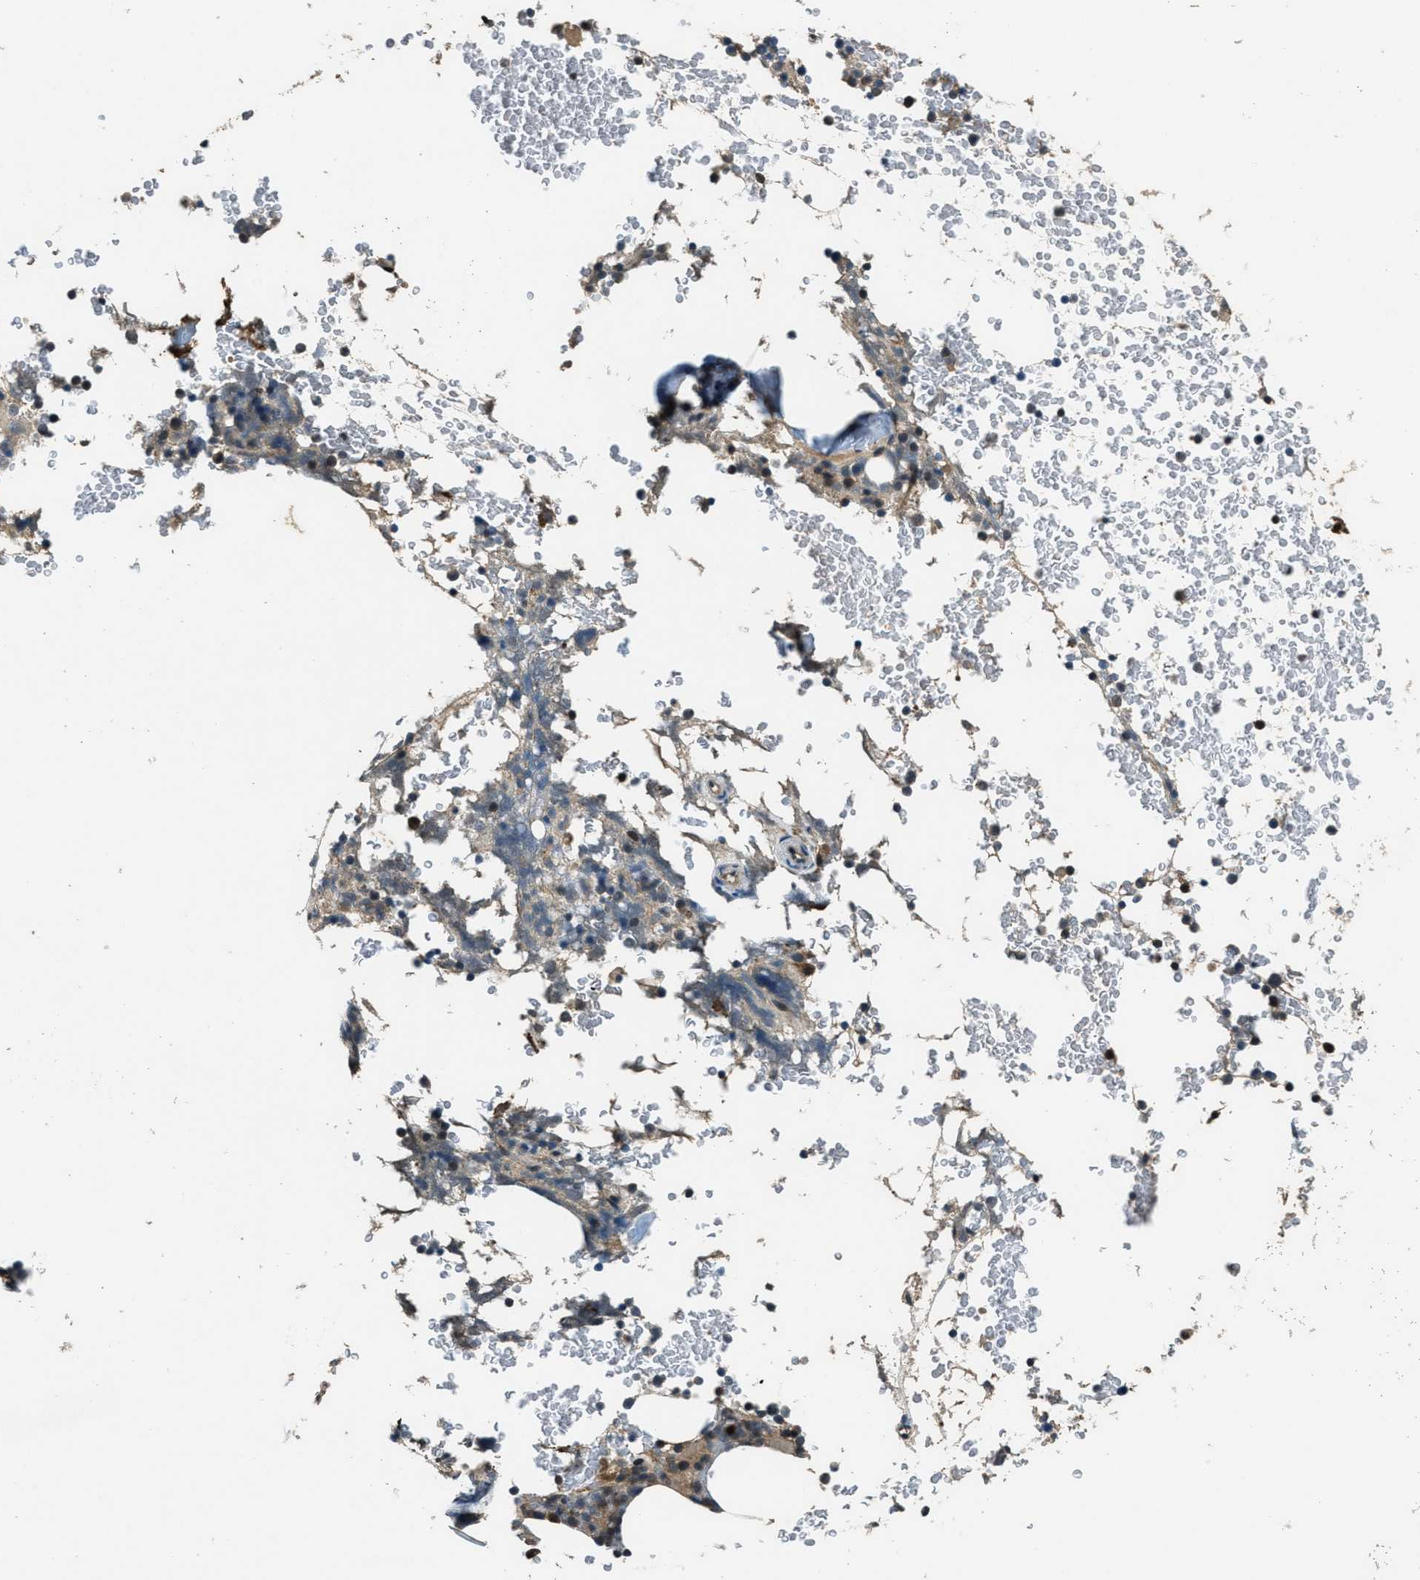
{"staining": {"intensity": "moderate", "quantity": "25%-75%", "location": "cytoplasmic/membranous,nuclear"}, "tissue": "bone marrow", "cell_type": "Hematopoietic cells", "image_type": "normal", "snomed": [{"axis": "morphology", "description": "Normal tissue, NOS"}, {"axis": "topography", "description": "Bone marrow"}], "caption": "Immunohistochemical staining of normal human bone marrow demonstrates medium levels of moderate cytoplasmic/membranous,nuclear expression in about 25%-75% of hematopoietic cells. (DAB IHC, brown staining for protein, blue staining for nuclei).", "gene": "DUSP6", "patient": {"sex": "female", "age": 66}}